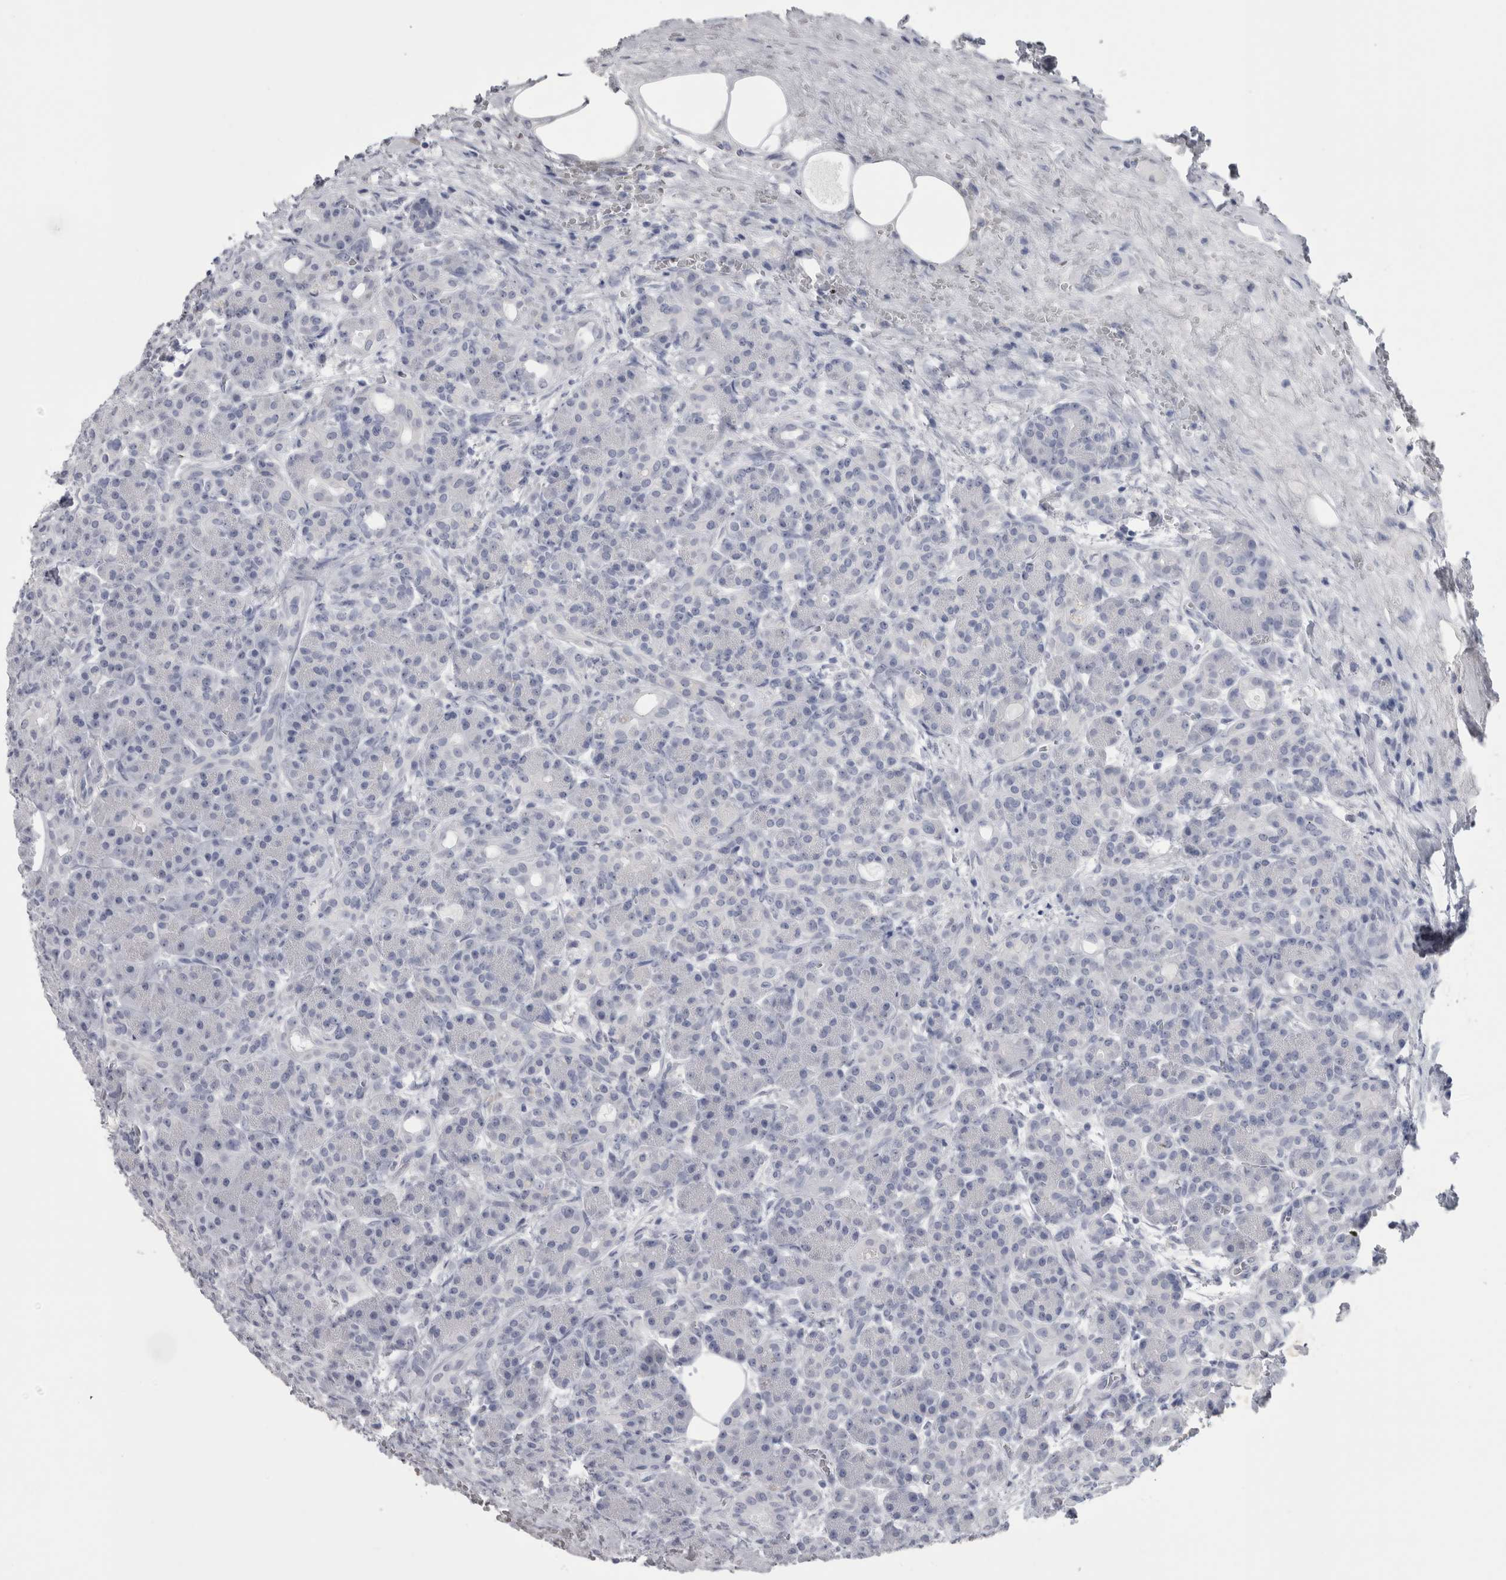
{"staining": {"intensity": "negative", "quantity": "none", "location": "none"}, "tissue": "pancreas", "cell_type": "Exocrine glandular cells", "image_type": "normal", "snomed": [{"axis": "morphology", "description": "Normal tissue, NOS"}, {"axis": "topography", "description": "Pancreas"}], "caption": "DAB (3,3'-diaminobenzidine) immunohistochemical staining of benign pancreas displays no significant staining in exocrine glandular cells.", "gene": "PTH", "patient": {"sex": "male", "age": 63}}